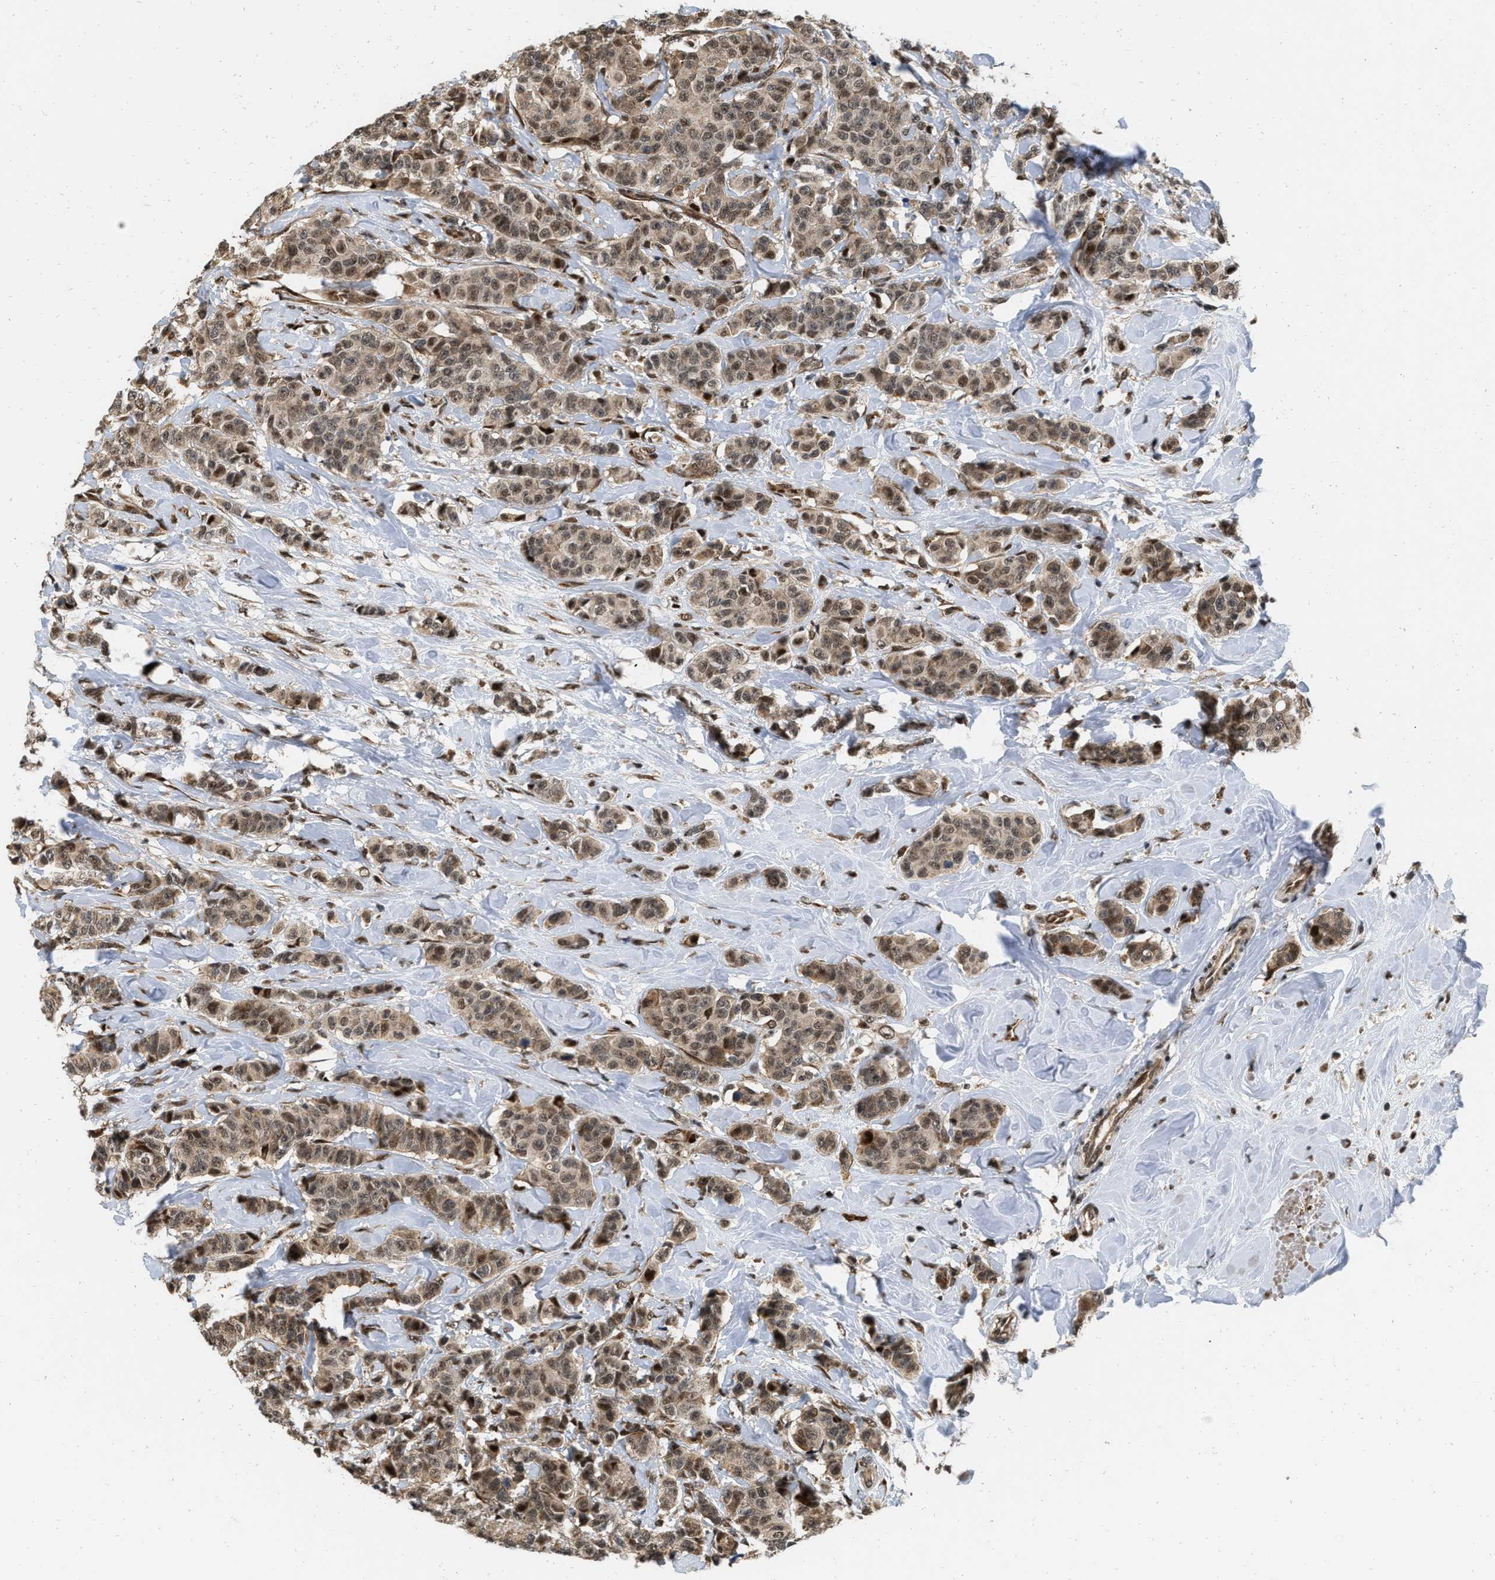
{"staining": {"intensity": "moderate", "quantity": ">75%", "location": "cytoplasmic/membranous,nuclear"}, "tissue": "breast cancer", "cell_type": "Tumor cells", "image_type": "cancer", "snomed": [{"axis": "morphology", "description": "Normal tissue, NOS"}, {"axis": "morphology", "description": "Duct carcinoma"}, {"axis": "topography", "description": "Breast"}], "caption": "Protein expression analysis of human breast infiltrating ductal carcinoma reveals moderate cytoplasmic/membranous and nuclear expression in about >75% of tumor cells.", "gene": "ANKRD11", "patient": {"sex": "female", "age": 40}}